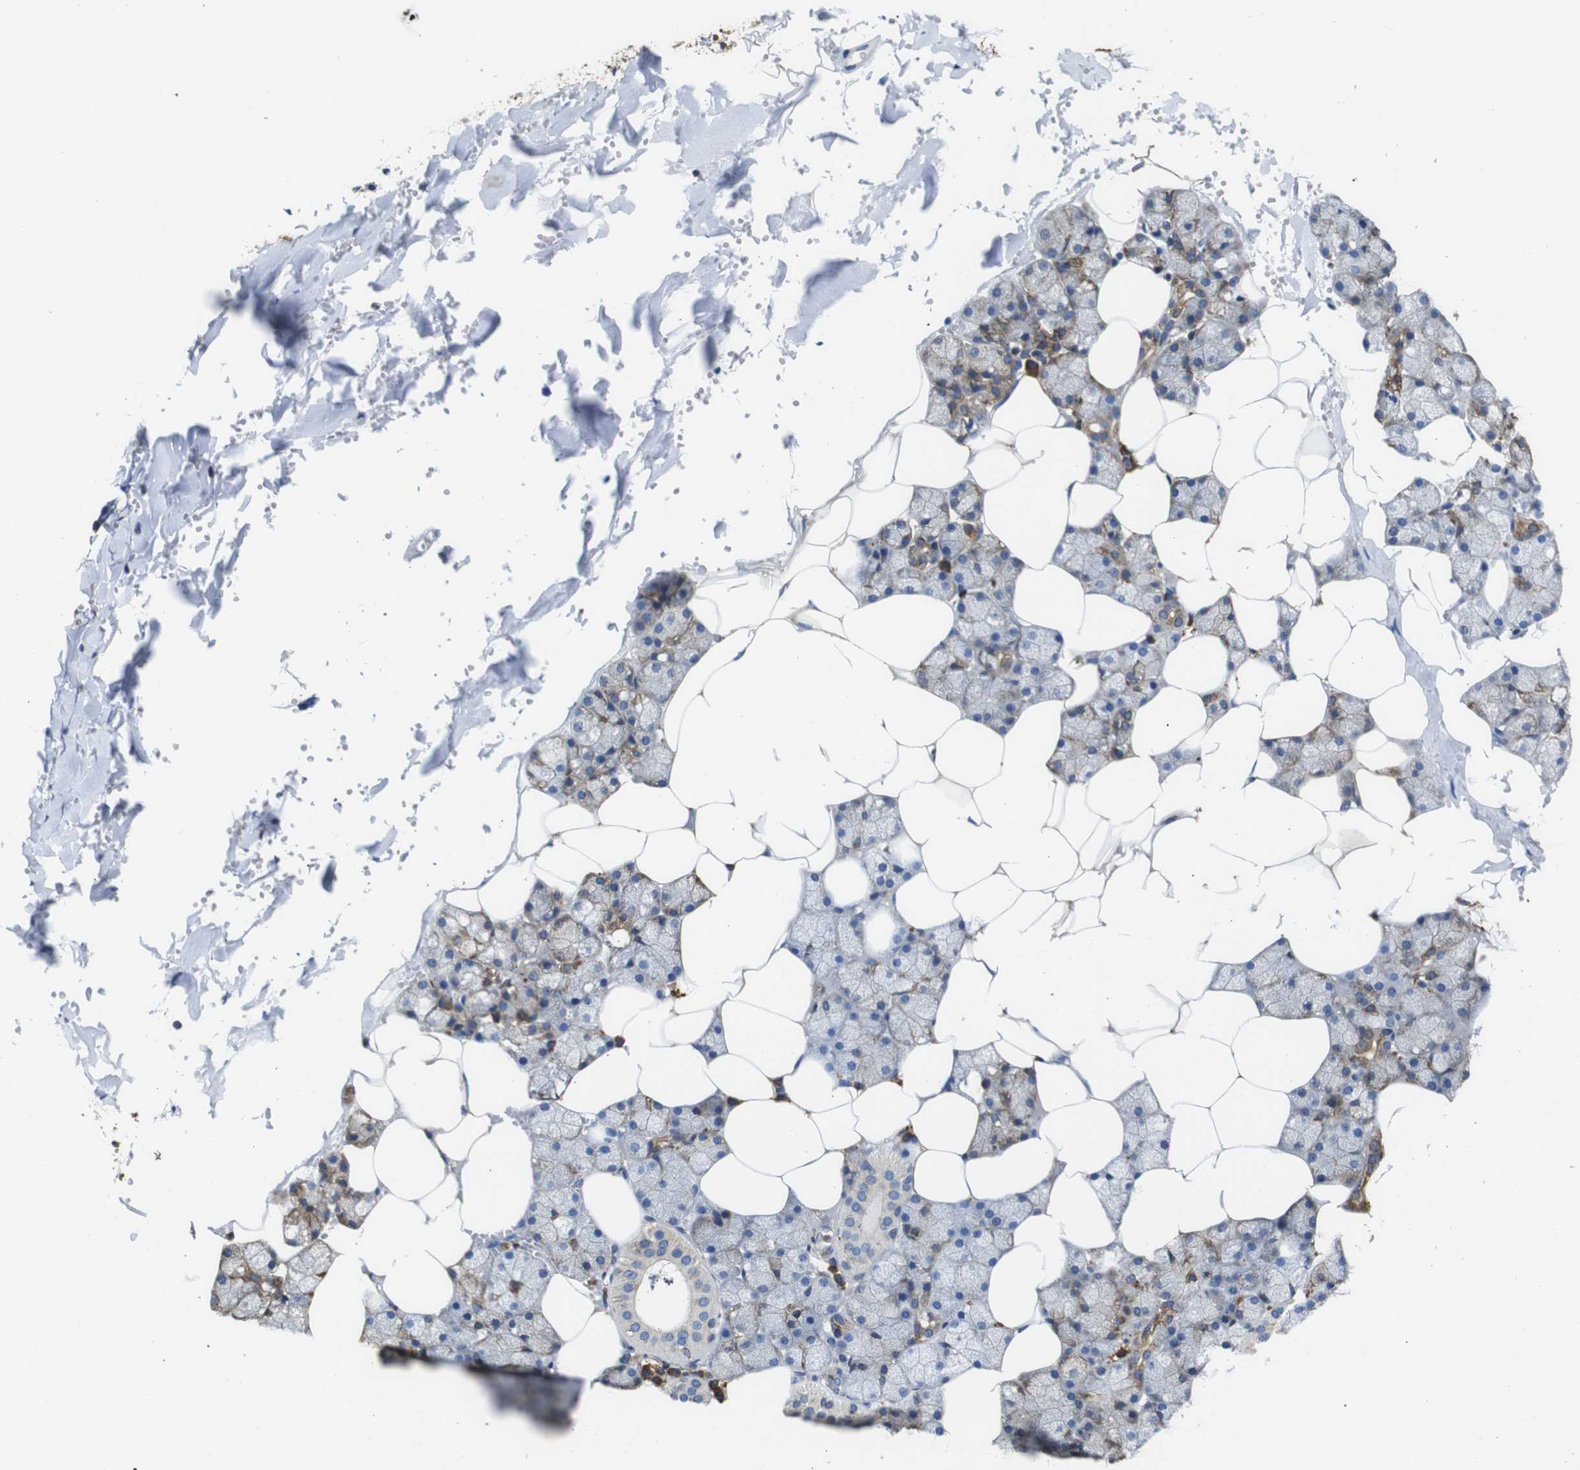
{"staining": {"intensity": "moderate", "quantity": ">75%", "location": "cytoplasmic/membranous"}, "tissue": "salivary gland", "cell_type": "Glandular cells", "image_type": "normal", "snomed": [{"axis": "morphology", "description": "Normal tissue, NOS"}, {"axis": "topography", "description": "Salivary gland"}], "caption": "This micrograph exhibits IHC staining of normal human salivary gland, with medium moderate cytoplasmic/membranous staining in approximately >75% of glandular cells.", "gene": "PPIB", "patient": {"sex": "male", "age": 62}}